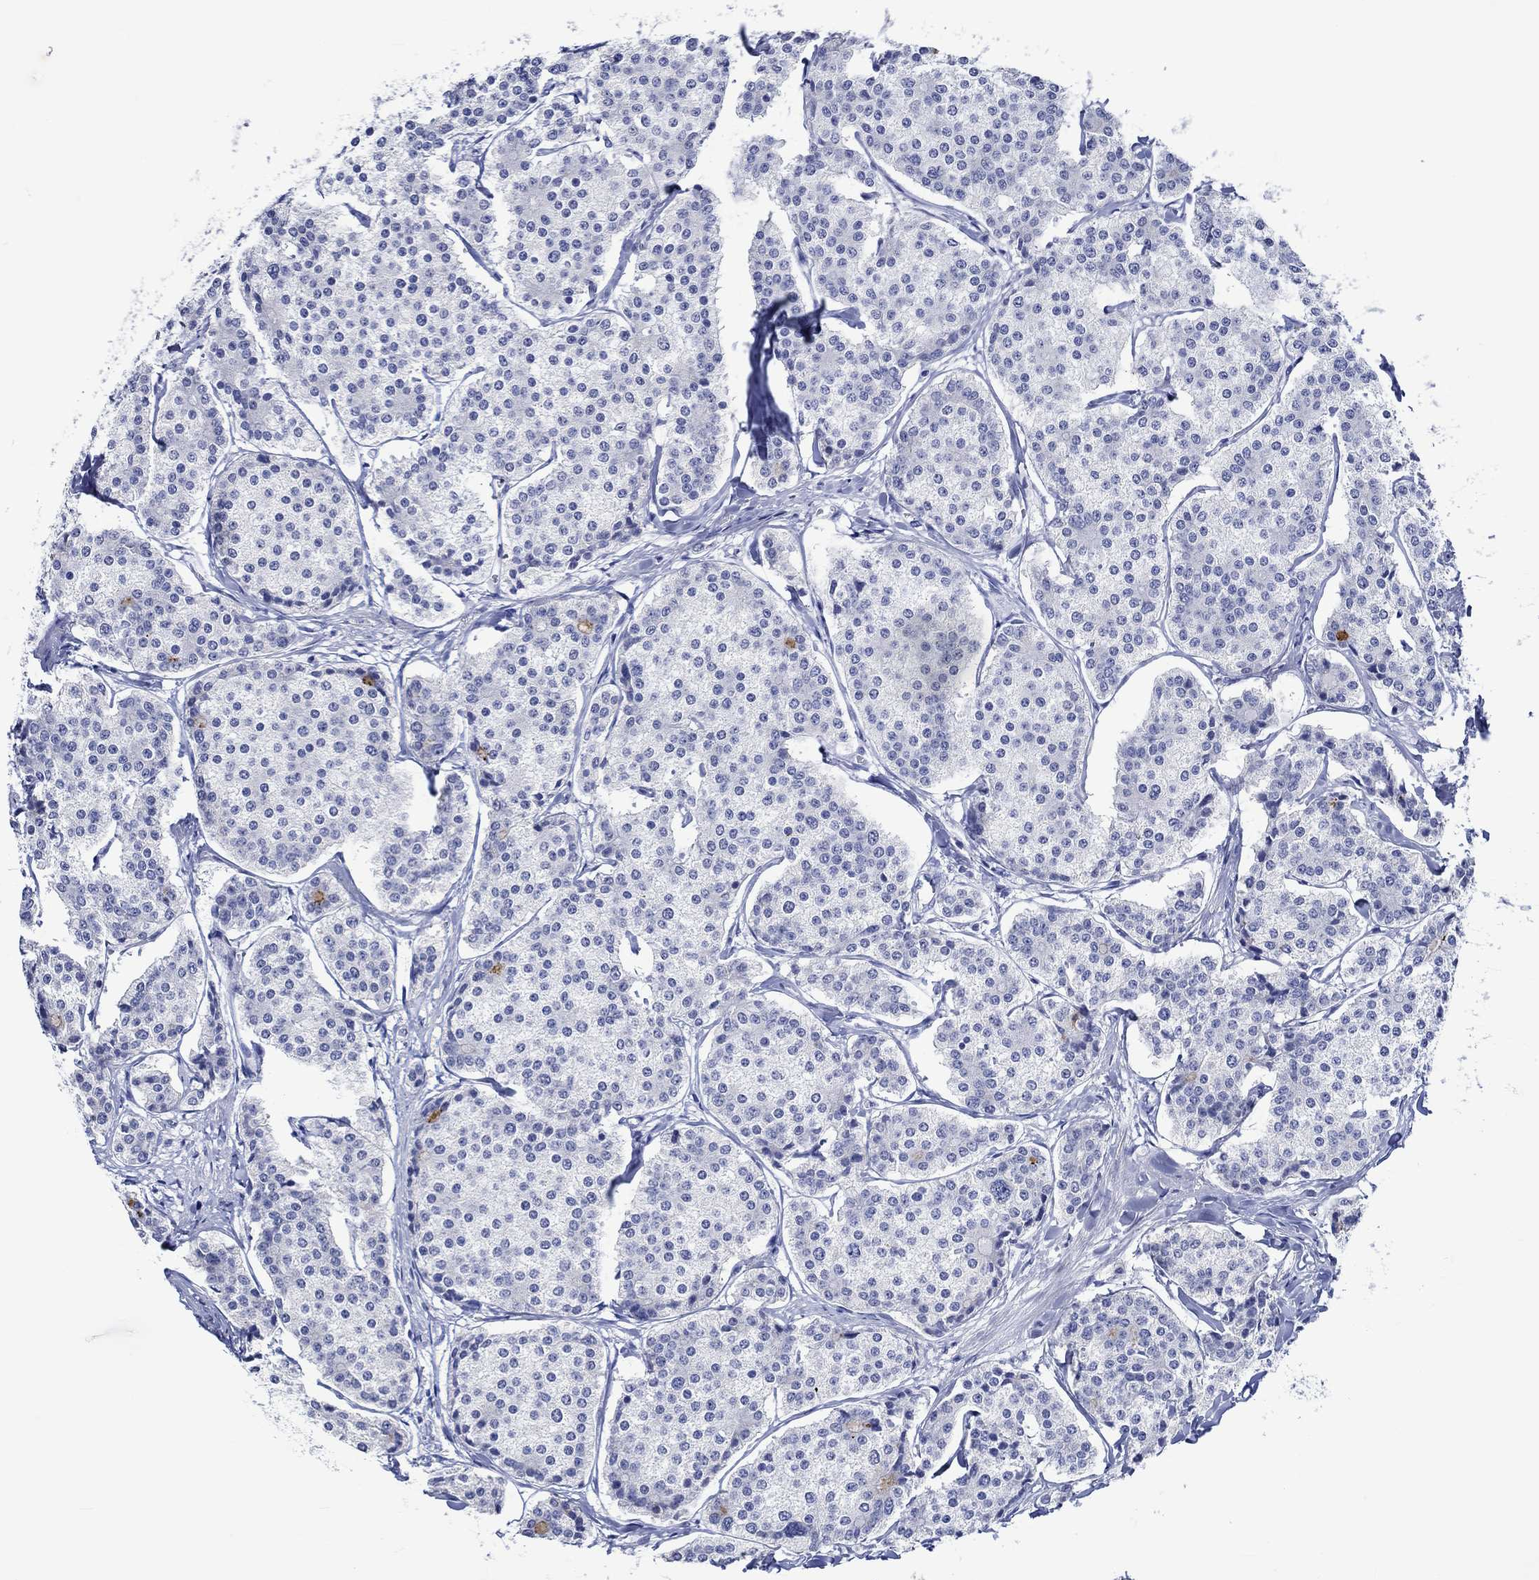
{"staining": {"intensity": "negative", "quantity": "none", "location": "none"}, "tissue": "carcinoid", "cell_type": "Tumor cells", "image_type": "cancer", "snomed": [{"axis": "morphology", "description": "Carcinoid, malignant, NOS"}, {"axis": "topography", "description": "Small intestine"}], "caption": "Carcinoid (malignant) was stained to show a protein in brown. There is no significant expression in tumor cells.", "gene": "KLHL35", "patient": {"sex": "female", "age": 65}}